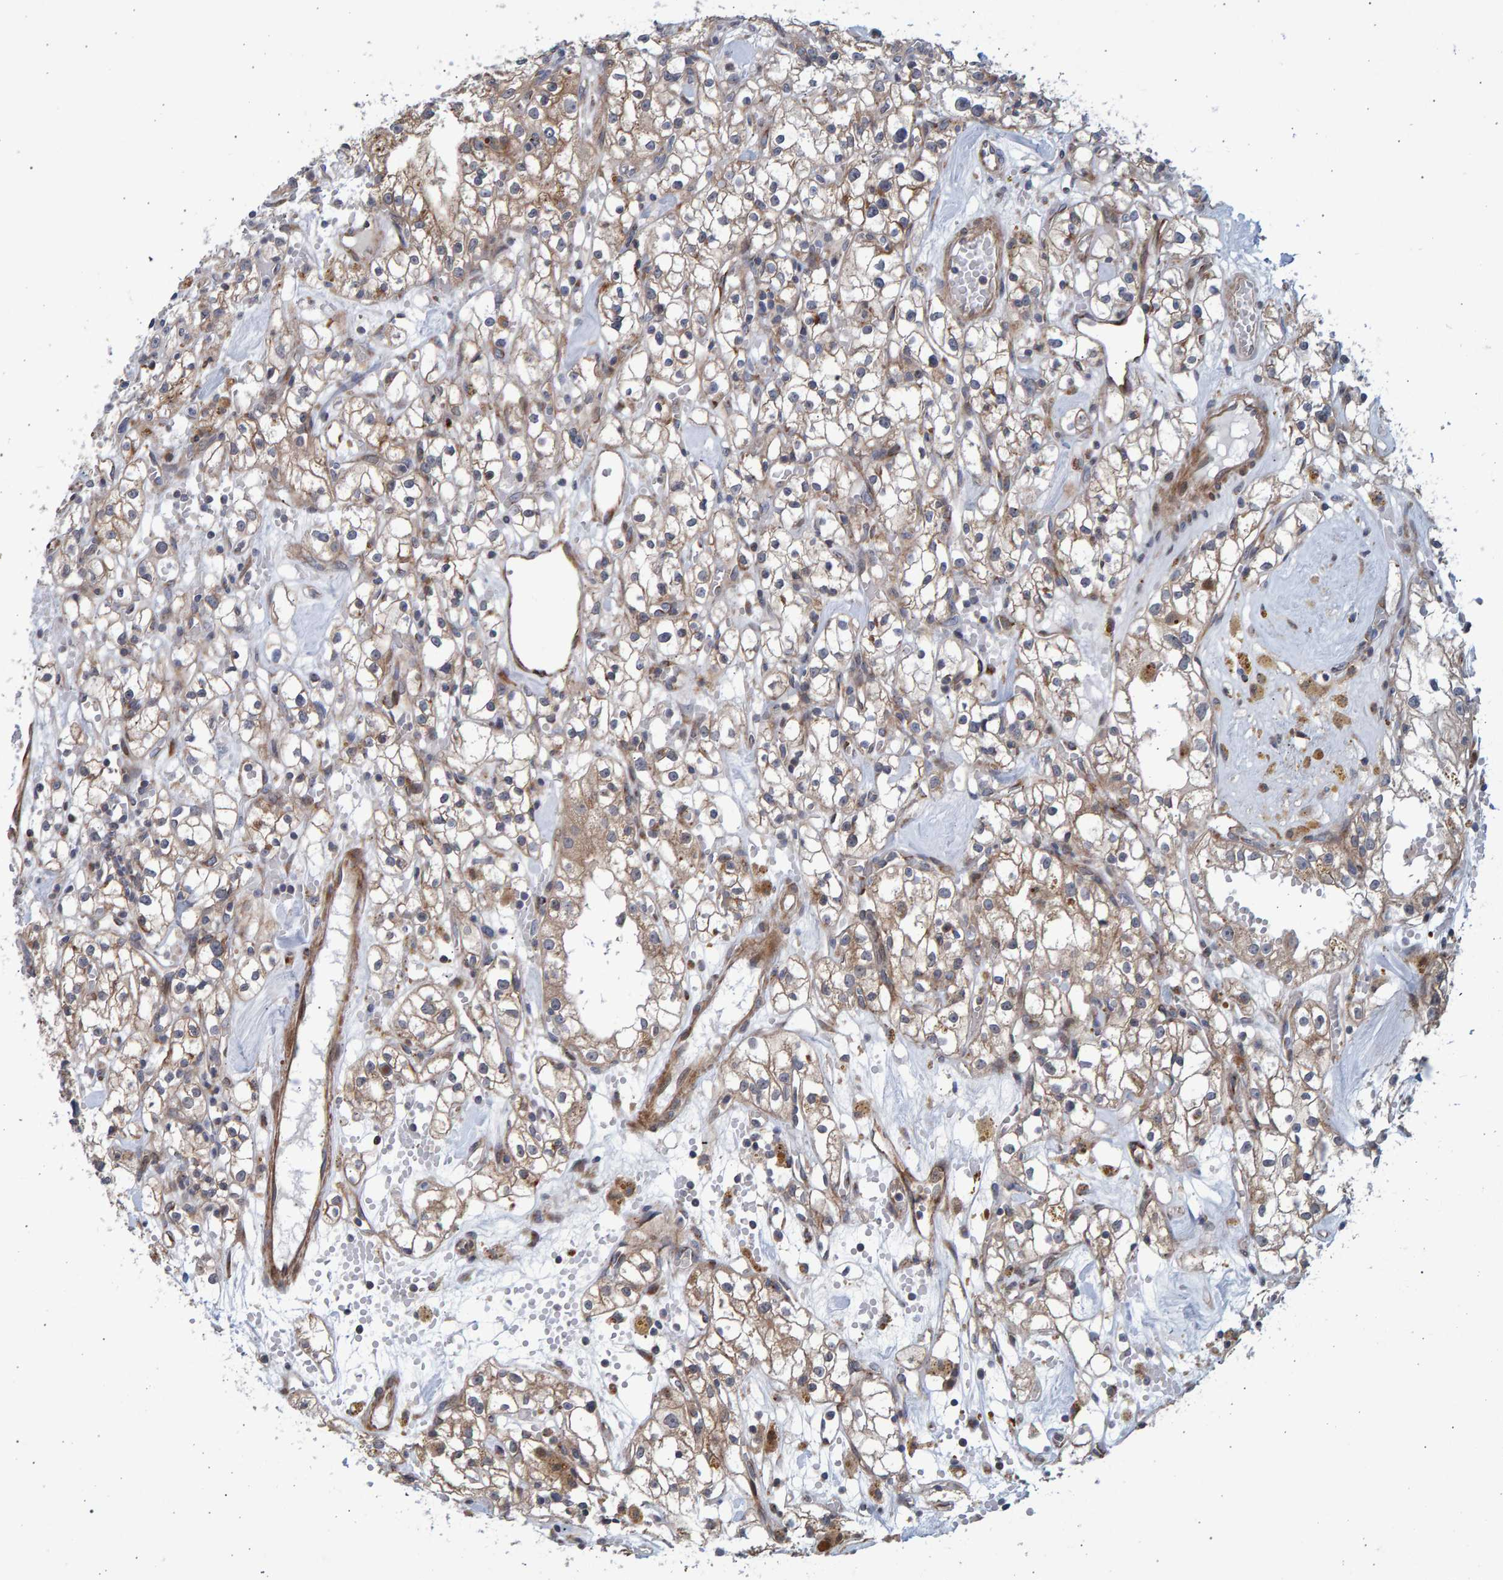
{"staining": {"intensity": "weak", "quantity": ">75%", "location": "cytoplasmic/membranous"}, "tissue": "renal cancer", "cell_type": "Tumor cells", "image_type": "cancer", "snomed": [{"axis": "morphology", "description": "Adenocarcinoma, NOS"}, {"axis": "topography", "description": "Kidney"}], "caption": "Adenocarcinoma (renal) was stained to show a protein in brown. There is low levels of weak cytoplasmic/membranous expression in about >75% of tumor cells. (DAB IHC with brightfield microscopy, high magnification).", "gene": "LRBA", "patient": {"sex": "male", "age": 56}}